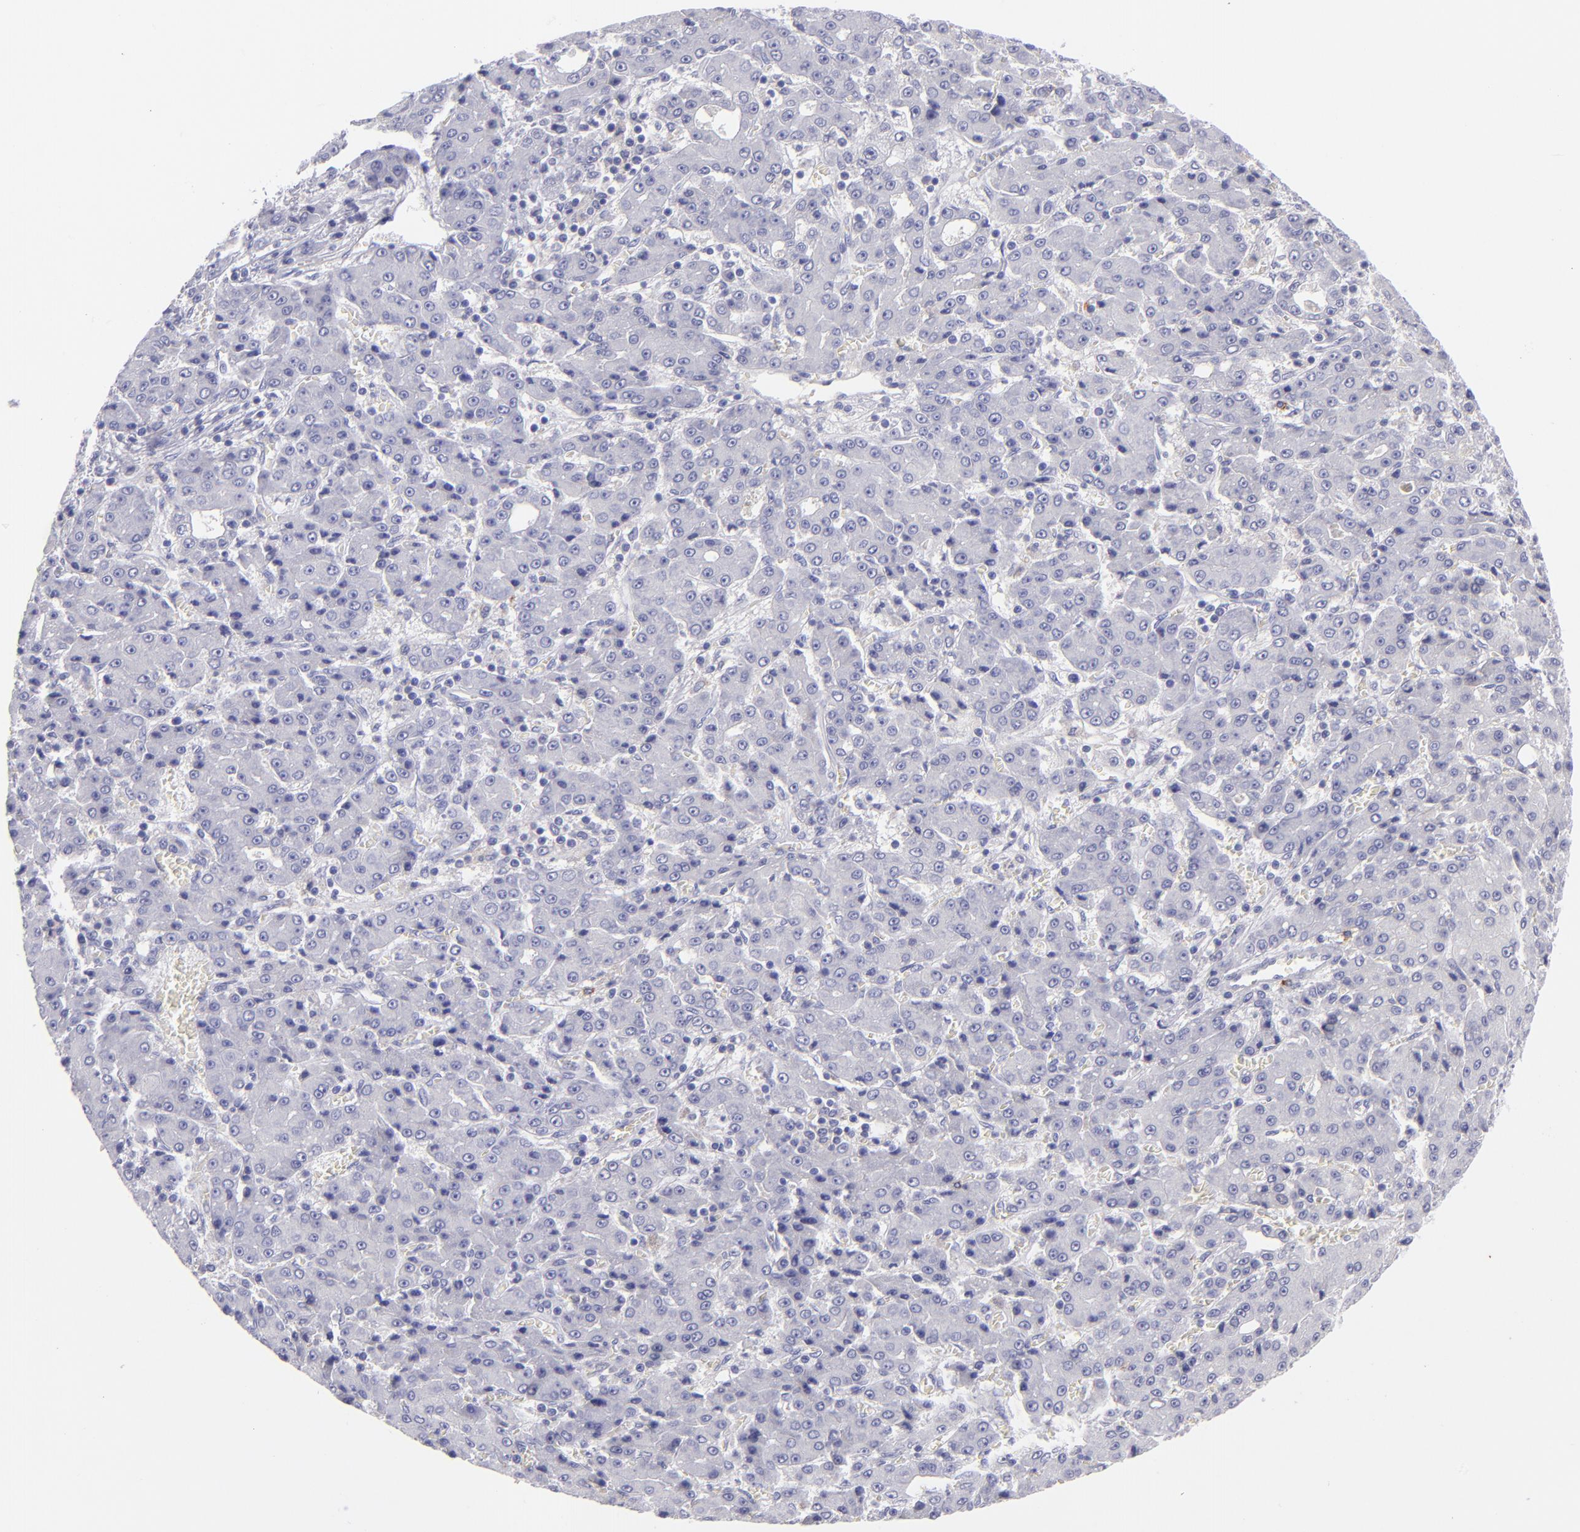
{"staining": {"intensity": "negative", "quantity": "none", "location": "none"}, "tissue": "liver cancer", "cell_type": "Tumor cells", "image_type": "cancer", "snomed": [{"axis": "morphology", "description": "Carcinoma, Hepatocellular, NOS"}, {"axis": "topography", "description": "Liver"}], "caption": "Micrograph shows no significant protein positivity in tumor cells of hepatocellular carcinoma (liver).", "gene": "CD82", "patient": {"sex": "male", "age": 69}}